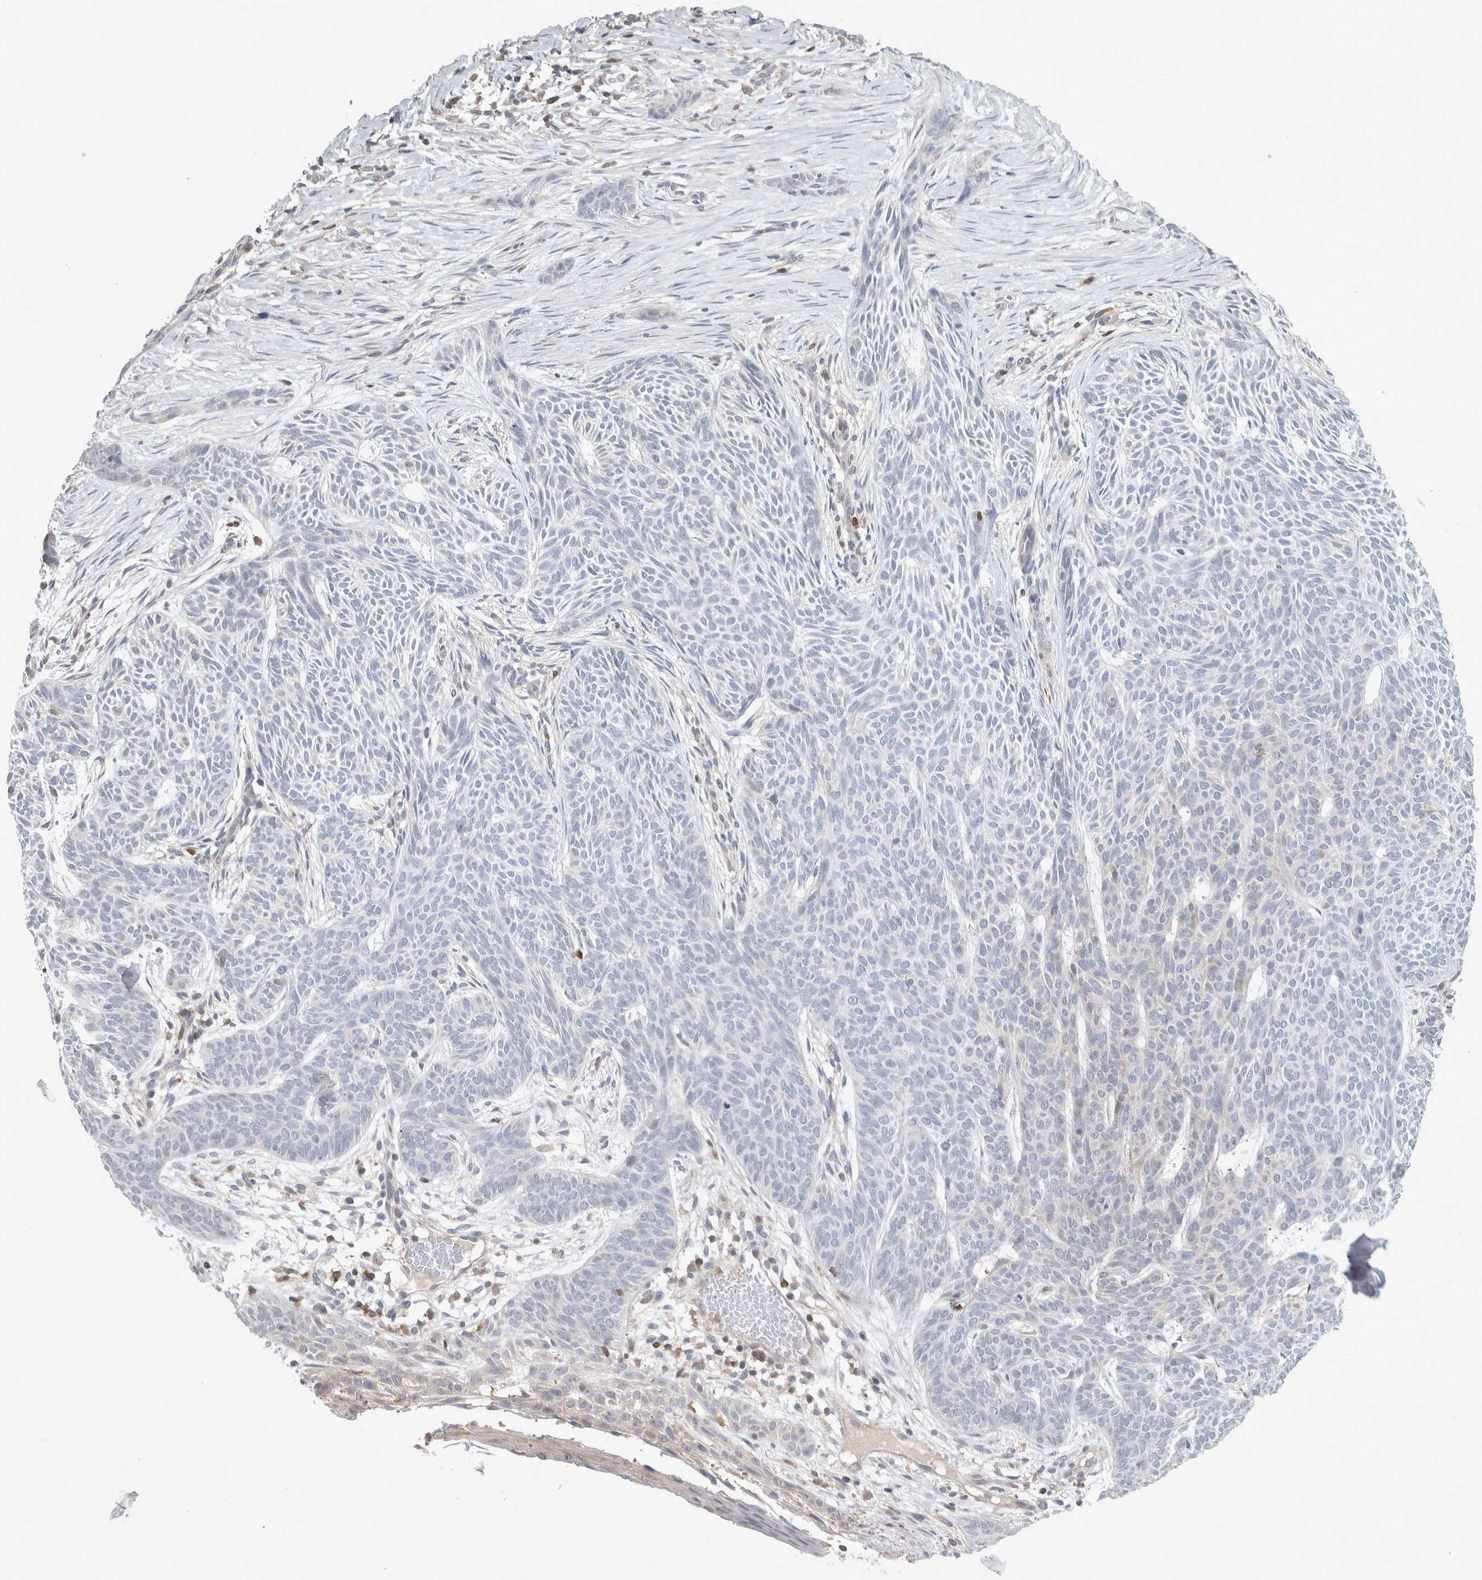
{"staining": {"intensity": "negative", "quantity": "none", "location": "none"}, "tissue": "skin cancer", "cell_type": "Tumor cells", "image_type": "cancer", "snomed": [{"axis": "morphology", "description": "Basal cell carcinoma"}, {"axis": "topography", "description": "Skin"}], "caption": "Photomicrograph shows no significant protein positivity in tumor cells of skin cancer (basal cell carcinoma).", "gene": "HTATIP2", "patient": {"sex": "female", "age": 59}}